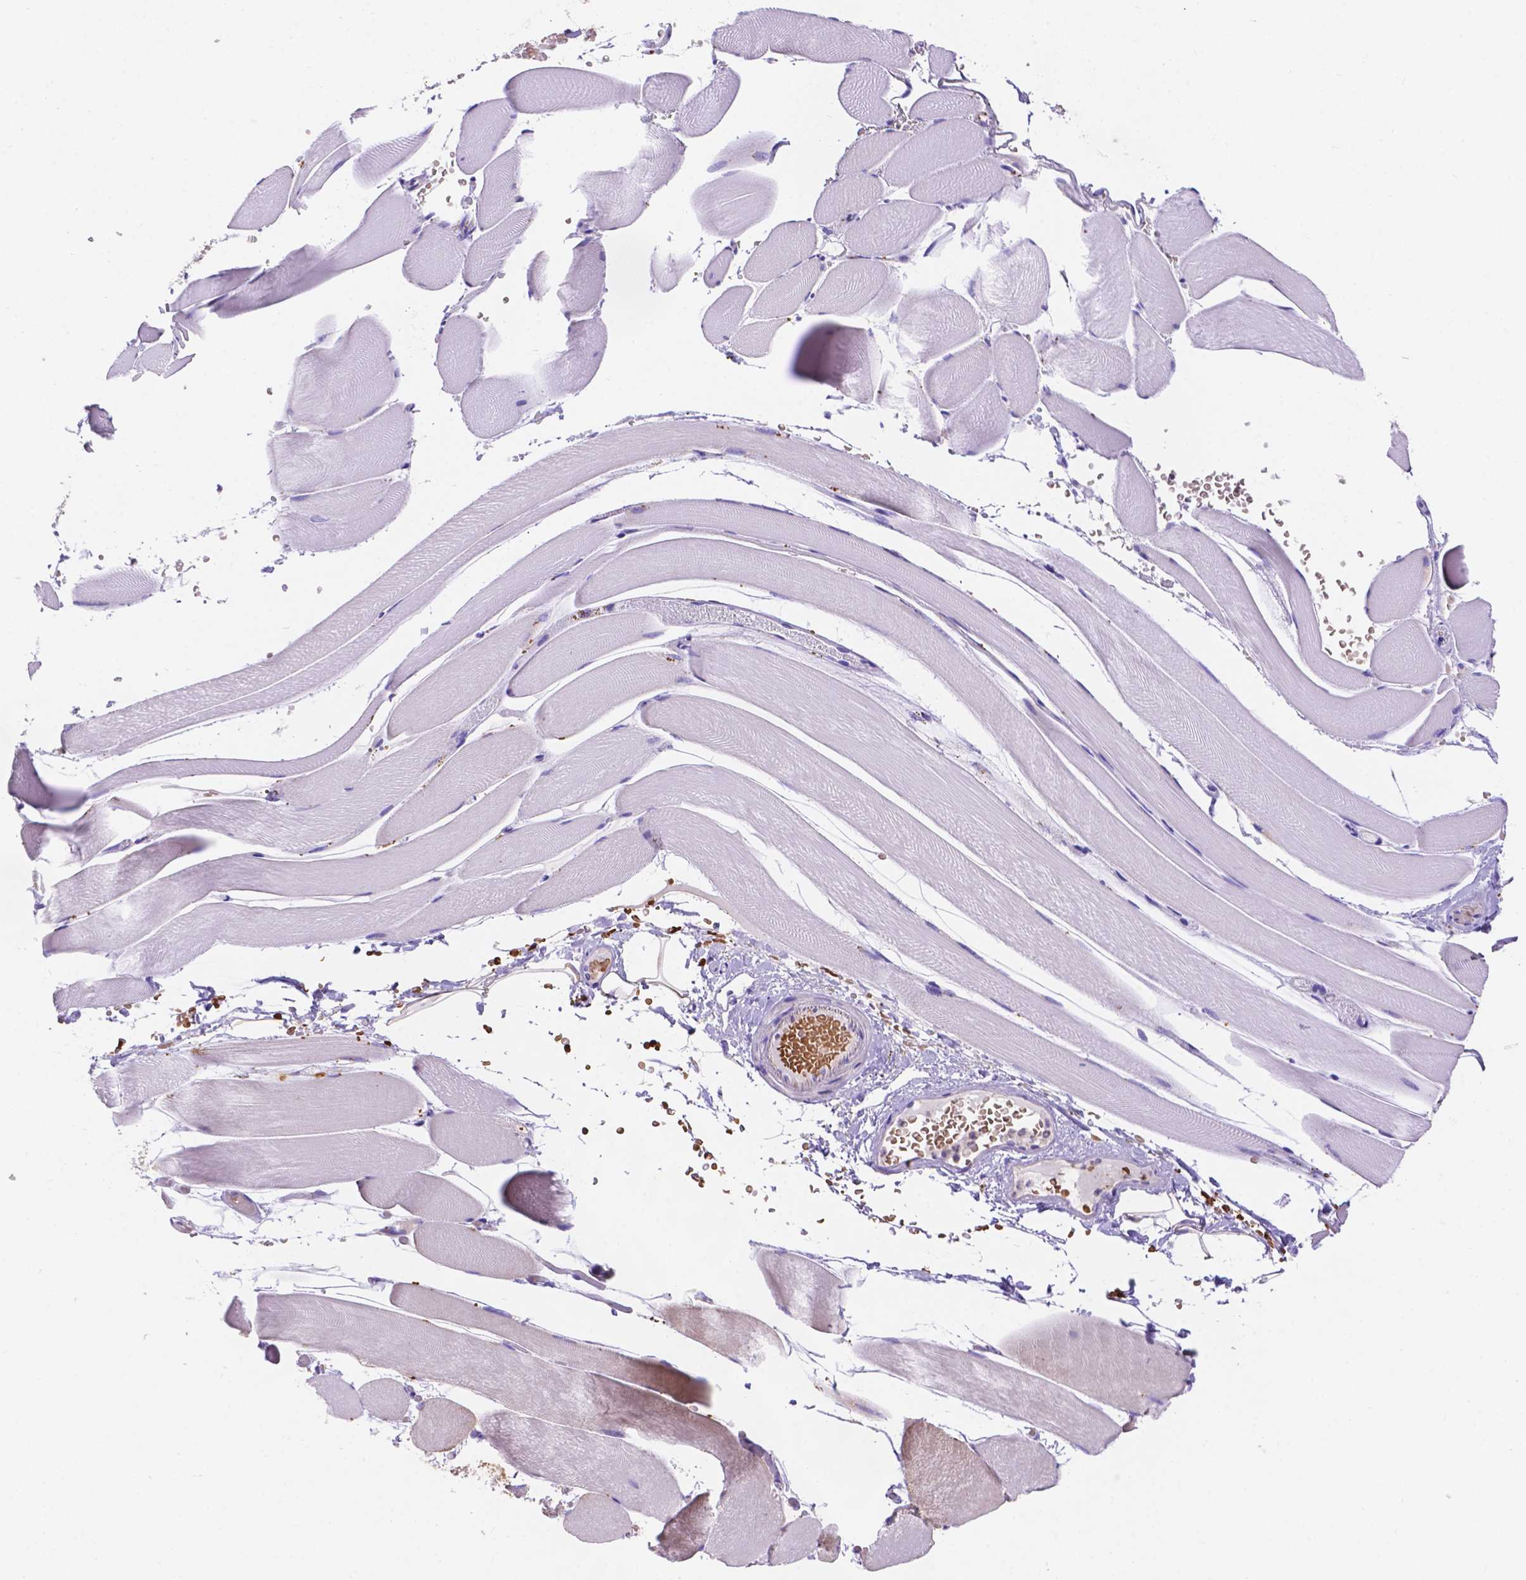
{"staining": {"intensity": "moderate", "quantity": "<25%", "location": "cytoplasmic/membranous"}, "tissue": "skeletal muscle", "cell_type": "Myocytes", "image_type": "normal", "snomed": [{"axis": "morphology", "description": "Normal tissue, NOS"}, {"axis": "topography", "description": "Skeletal muscle"}], "caption": "High-power microscopy captured an immunohistochemistry image of benign skeletal muscle, revealing moderate cytoplasmic/membranous positivity in about <25% of myocytes. Using DAB (brown) and hematoxylin (blue) stains, captured at high magnification using brightfield microscopy.", "gene": "AK3", "patient": {"sex": "female", "age": 37}}